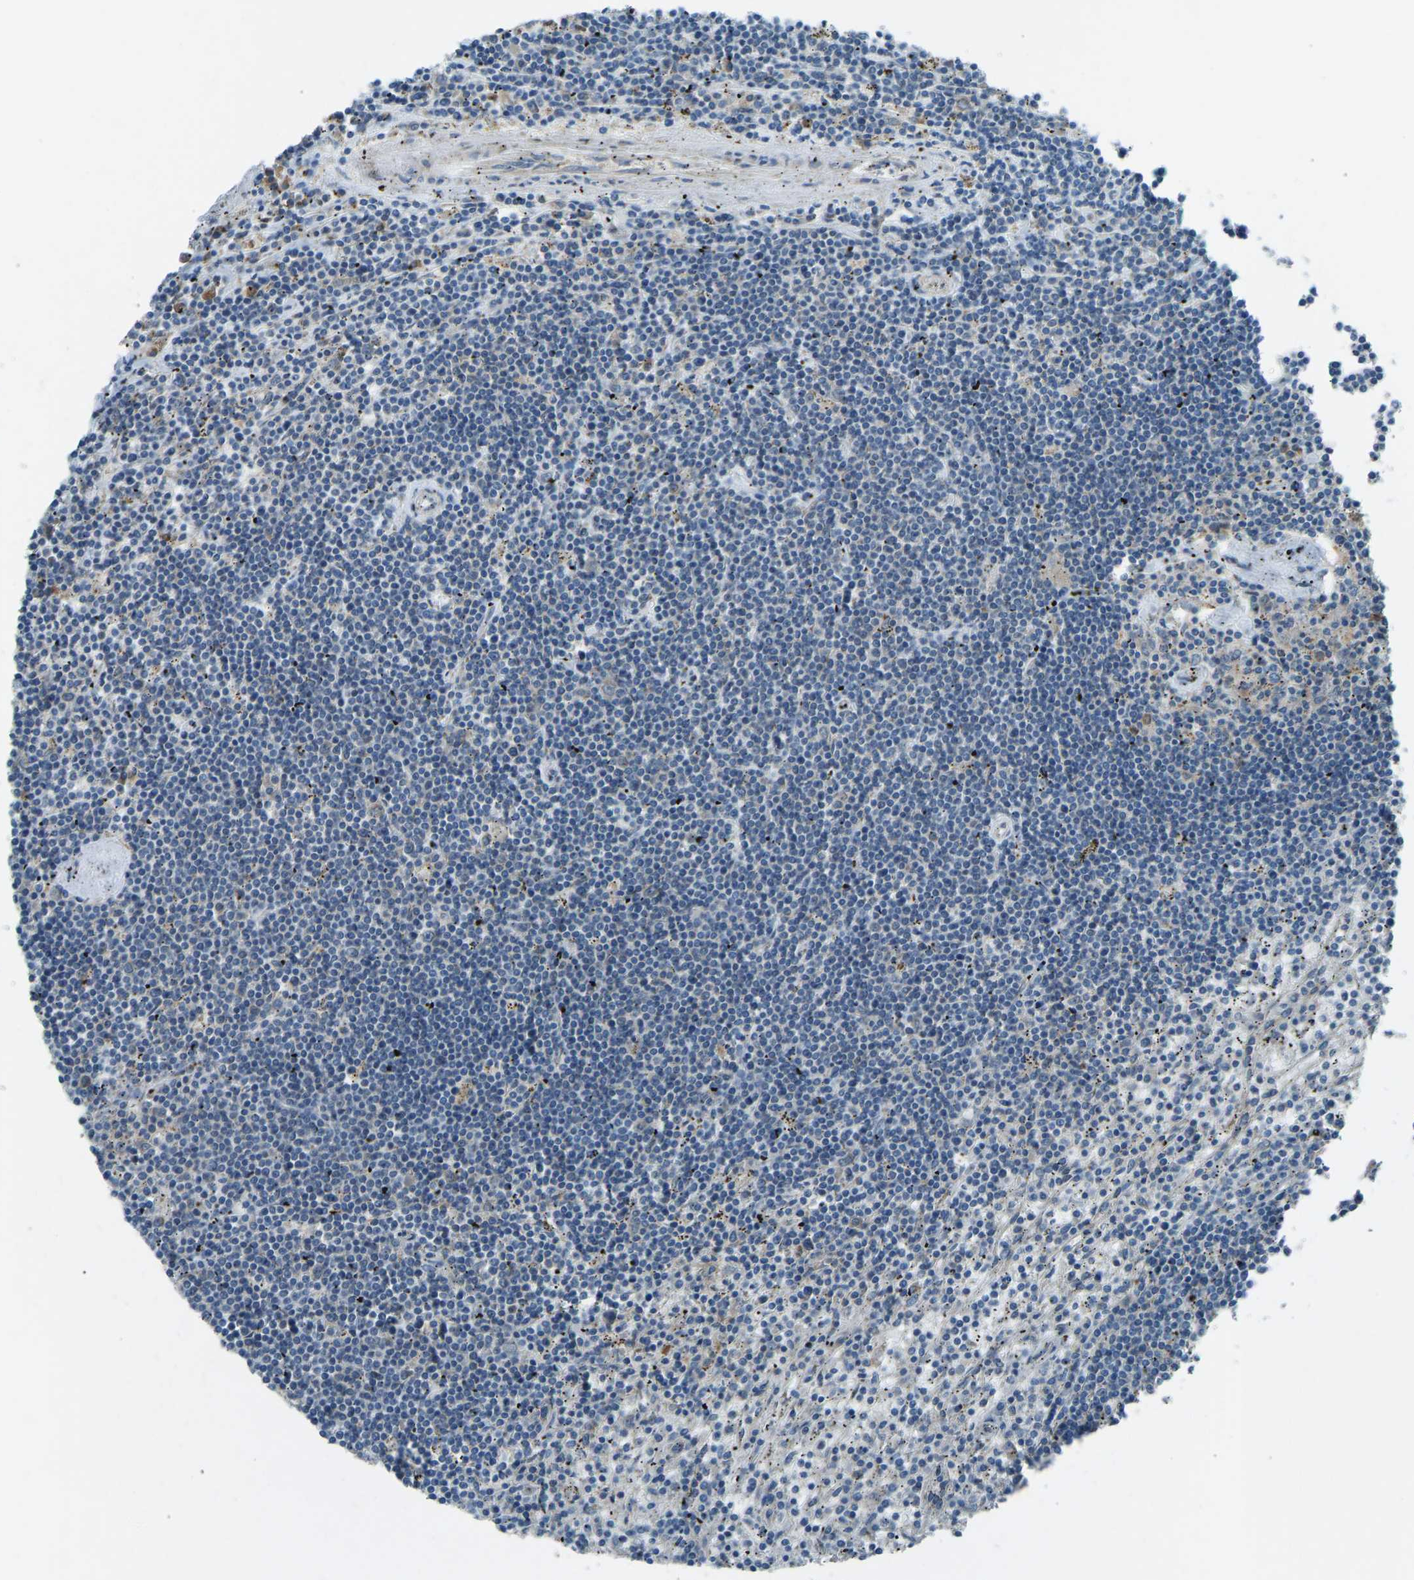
{"staining": {"intensity": "negative", "quantity": "none", "location": "none"}, "tissue": "lymphoma", "cell_type": "Tumor cells", "image_type": "cancer", "snomed": [{"axis": "morphology", "description": "Malignant lymphoma, non-Hodgkin's type, Low grade"}, {"axis": "topography", "description": "Spleen"}], "caption": "A micrograph of human malignant lymphoma, non-Hodgkin's type (low-grade) is negative for staining in tumor cells. (Brightfield microscopy of DAB (3,3'-diaminobenzidine) immunohistochemistry at high magnification).", "gene": "STAU2", "patient": {"sex": "male", "age": 76}}